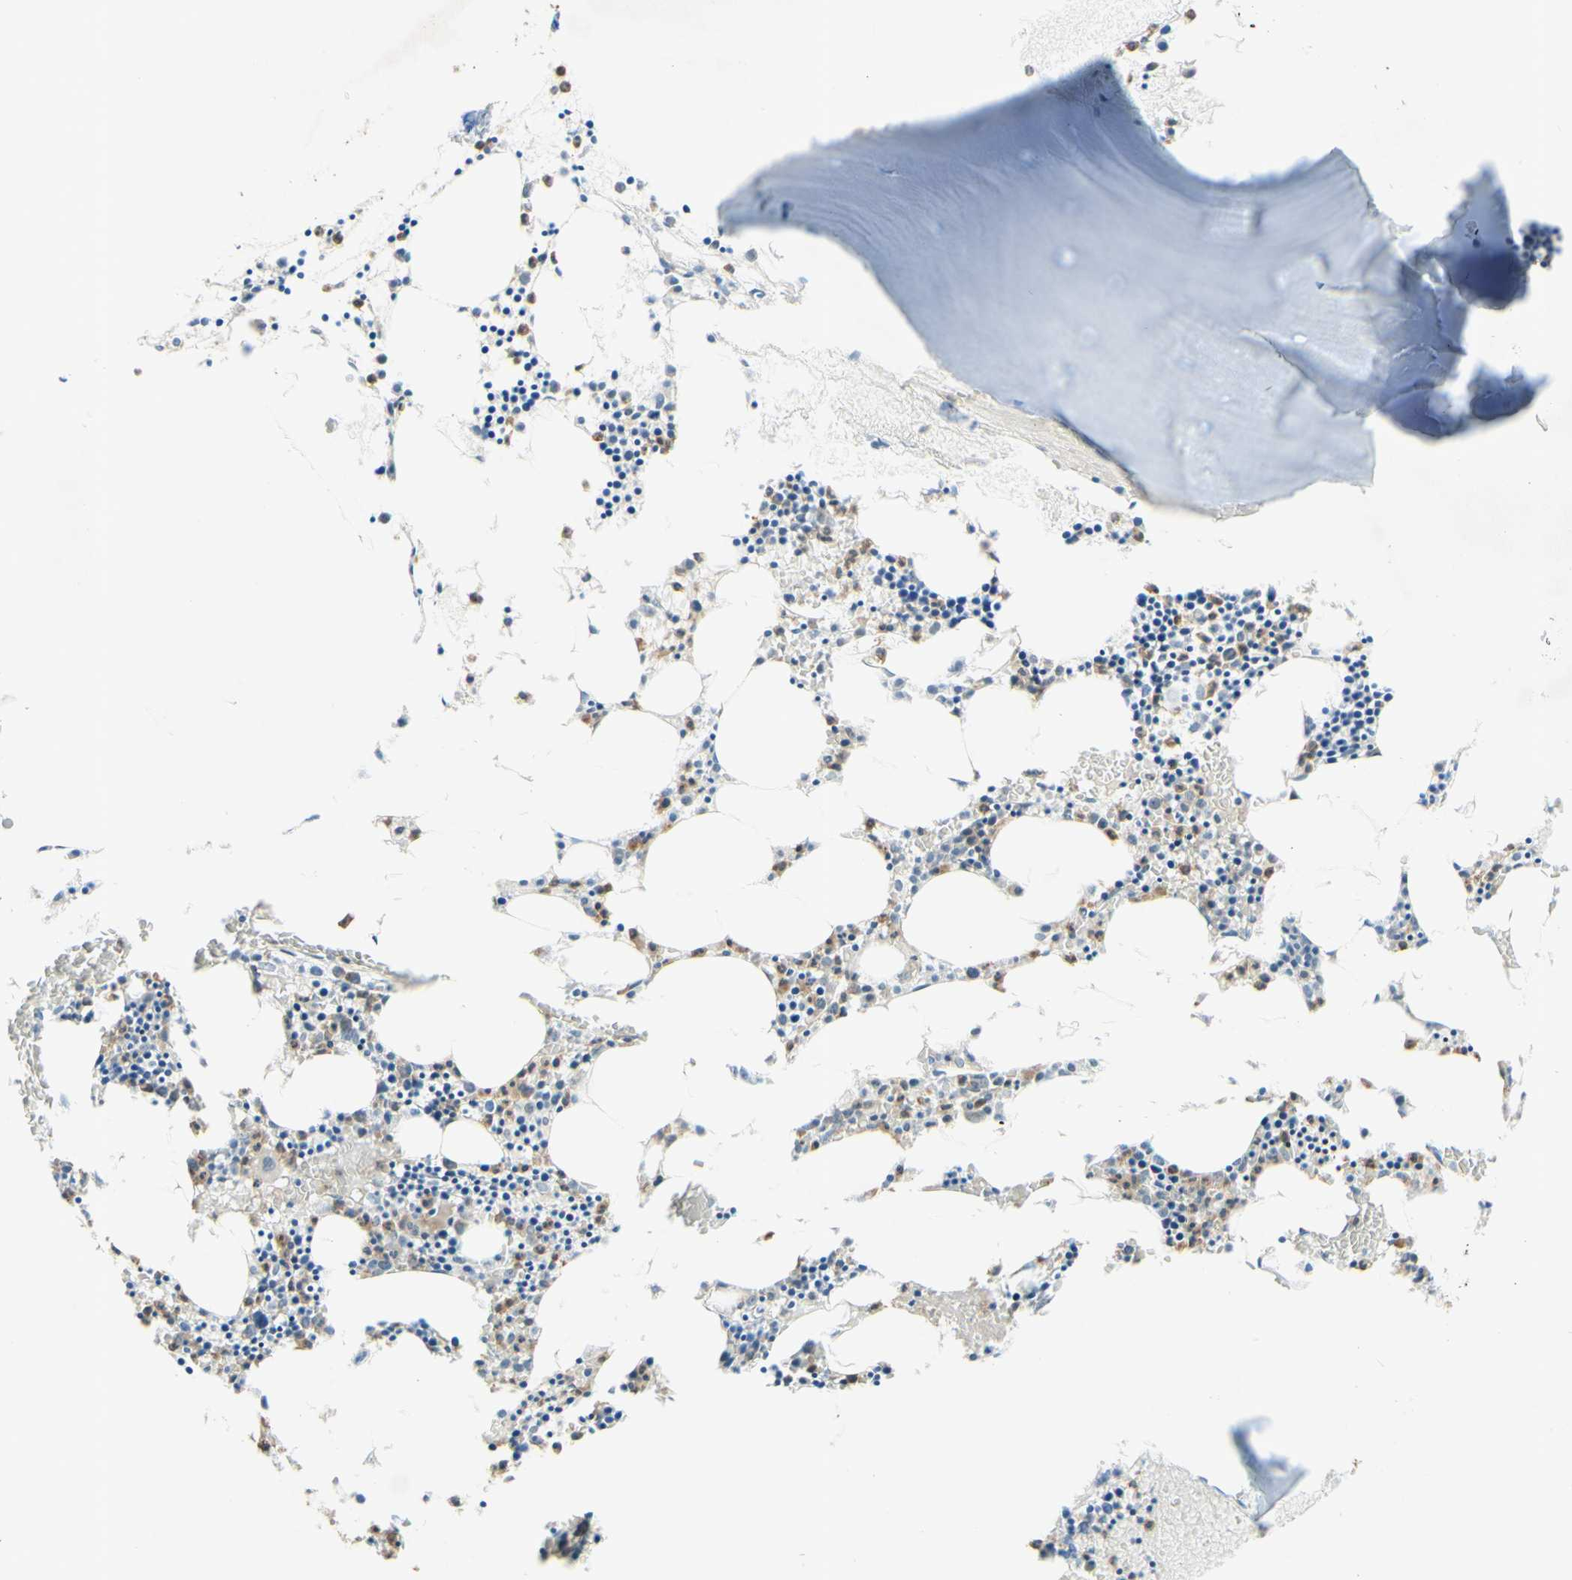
{"staining": {"intensity": "strong", "quantity": "25%-75%", "location": "cytoplasmic/membranous"}, "tissue": "bone marrow", "cell_type": "Hematopoietic cells", "image_type": "normal", "snomed": [{"axis": "morphology", "description": "Normal tissue, NOS"}, {"axis": "morphology", "description": "Inflammation, NOS"}, {"axis": "topography", "description": "Bone marrow"}], "caption": "A high-resolution histopathology image shows immunohistochemistry staining of normal bone marrow, which exhibits strong cytoplasmic/membranous expression in about 25%-75% of hematopoietic cells. The protein of interest is shown in brown color, while the nuclei are stained blue.", "gene": "GATA1", "patient": {"sex": "male", "age": 14}}